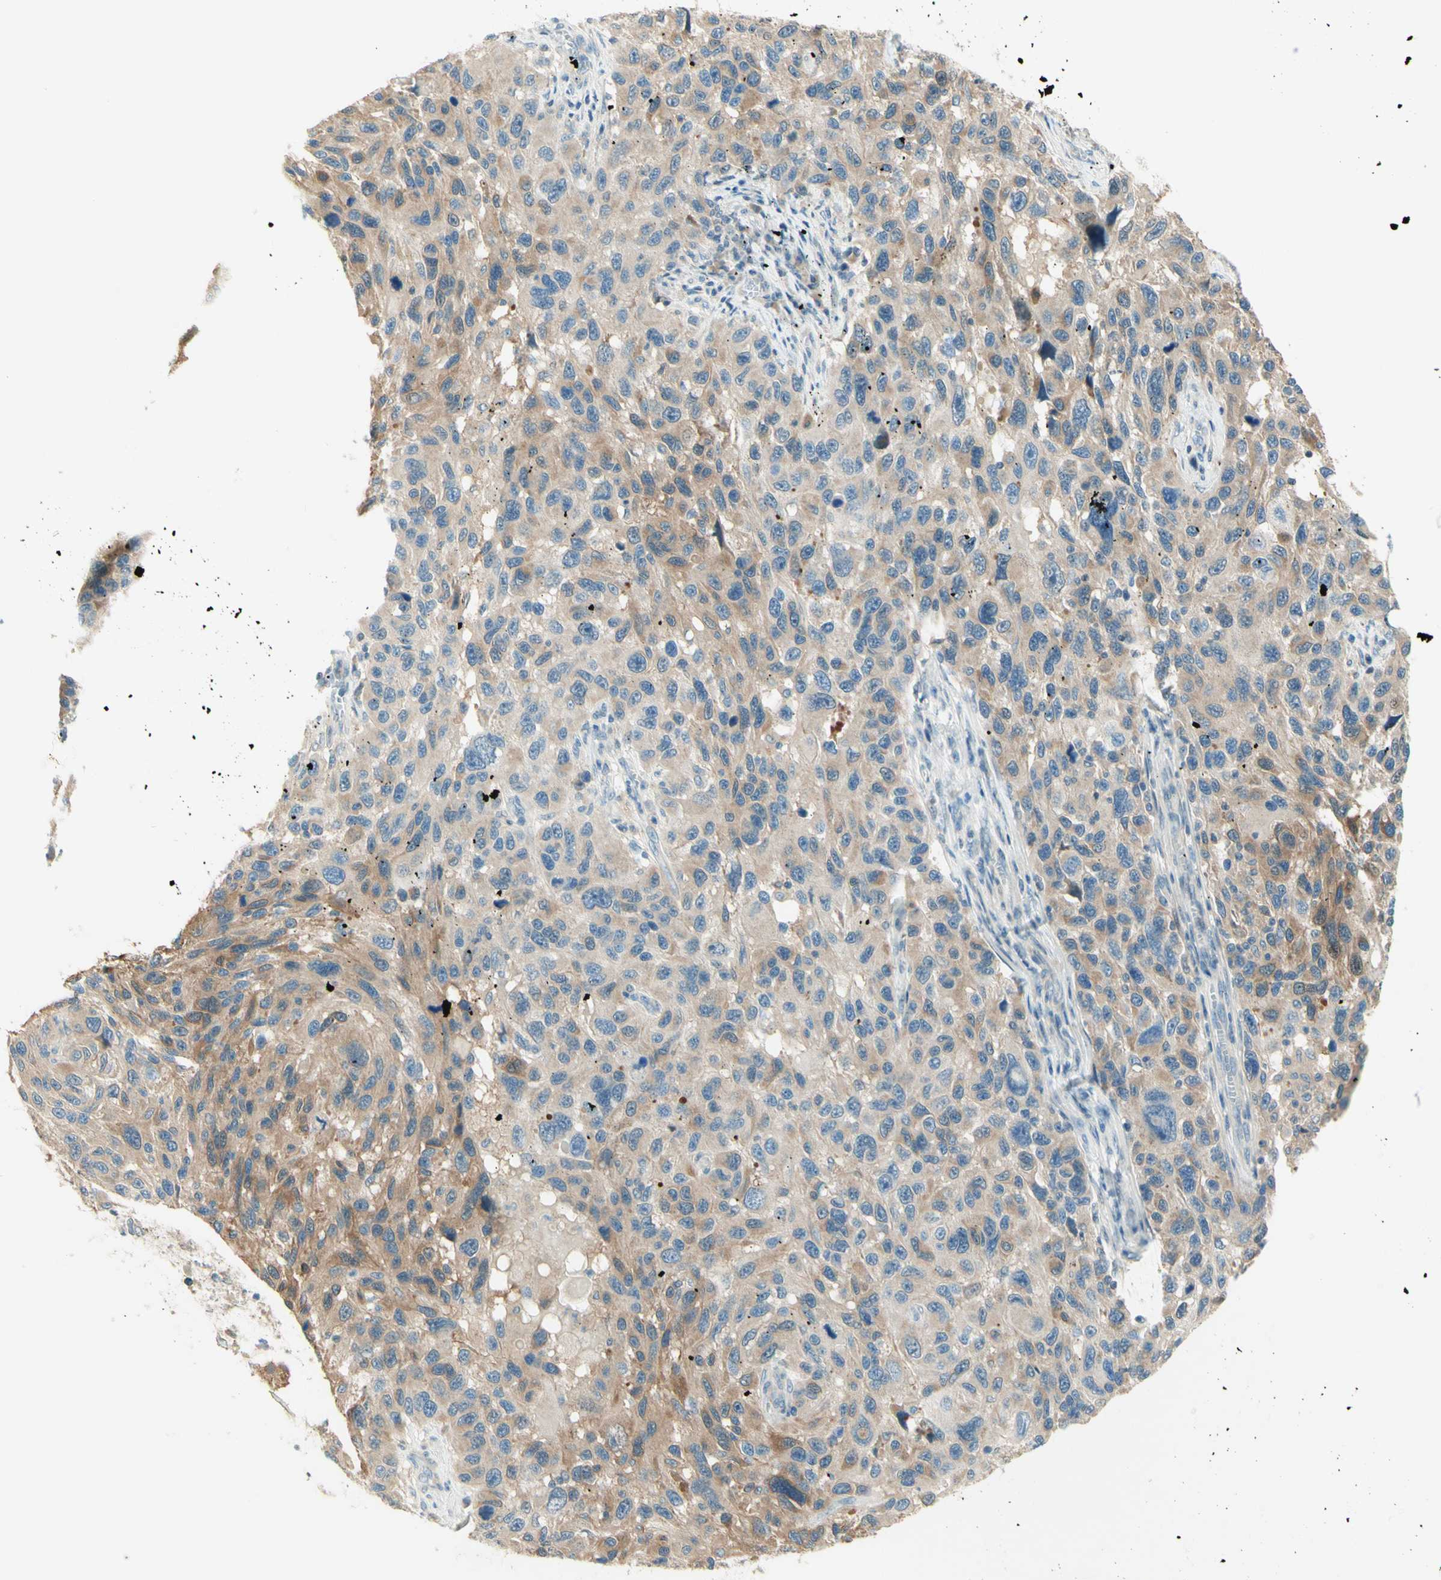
{"staining": {"intensity": "weak", "quantity": ">75%", "location": "cytoplasmic/membranous"}, "tissue": "melanoma", "cell_type": "Tumor cells", "image_type": "cancer", "snomed": [{"axis": "morphology", "description": "Malignant melanoma, NOS"}, {"axis": "topography", "description": "Skin"}], "caption": "IHC of human melanoma shows low levels of weak cytoplasmic/membranous positivity in about >75% of tumor cells.", "gene": "PROM1", "patient": {"sex": "male", "age": 53}}